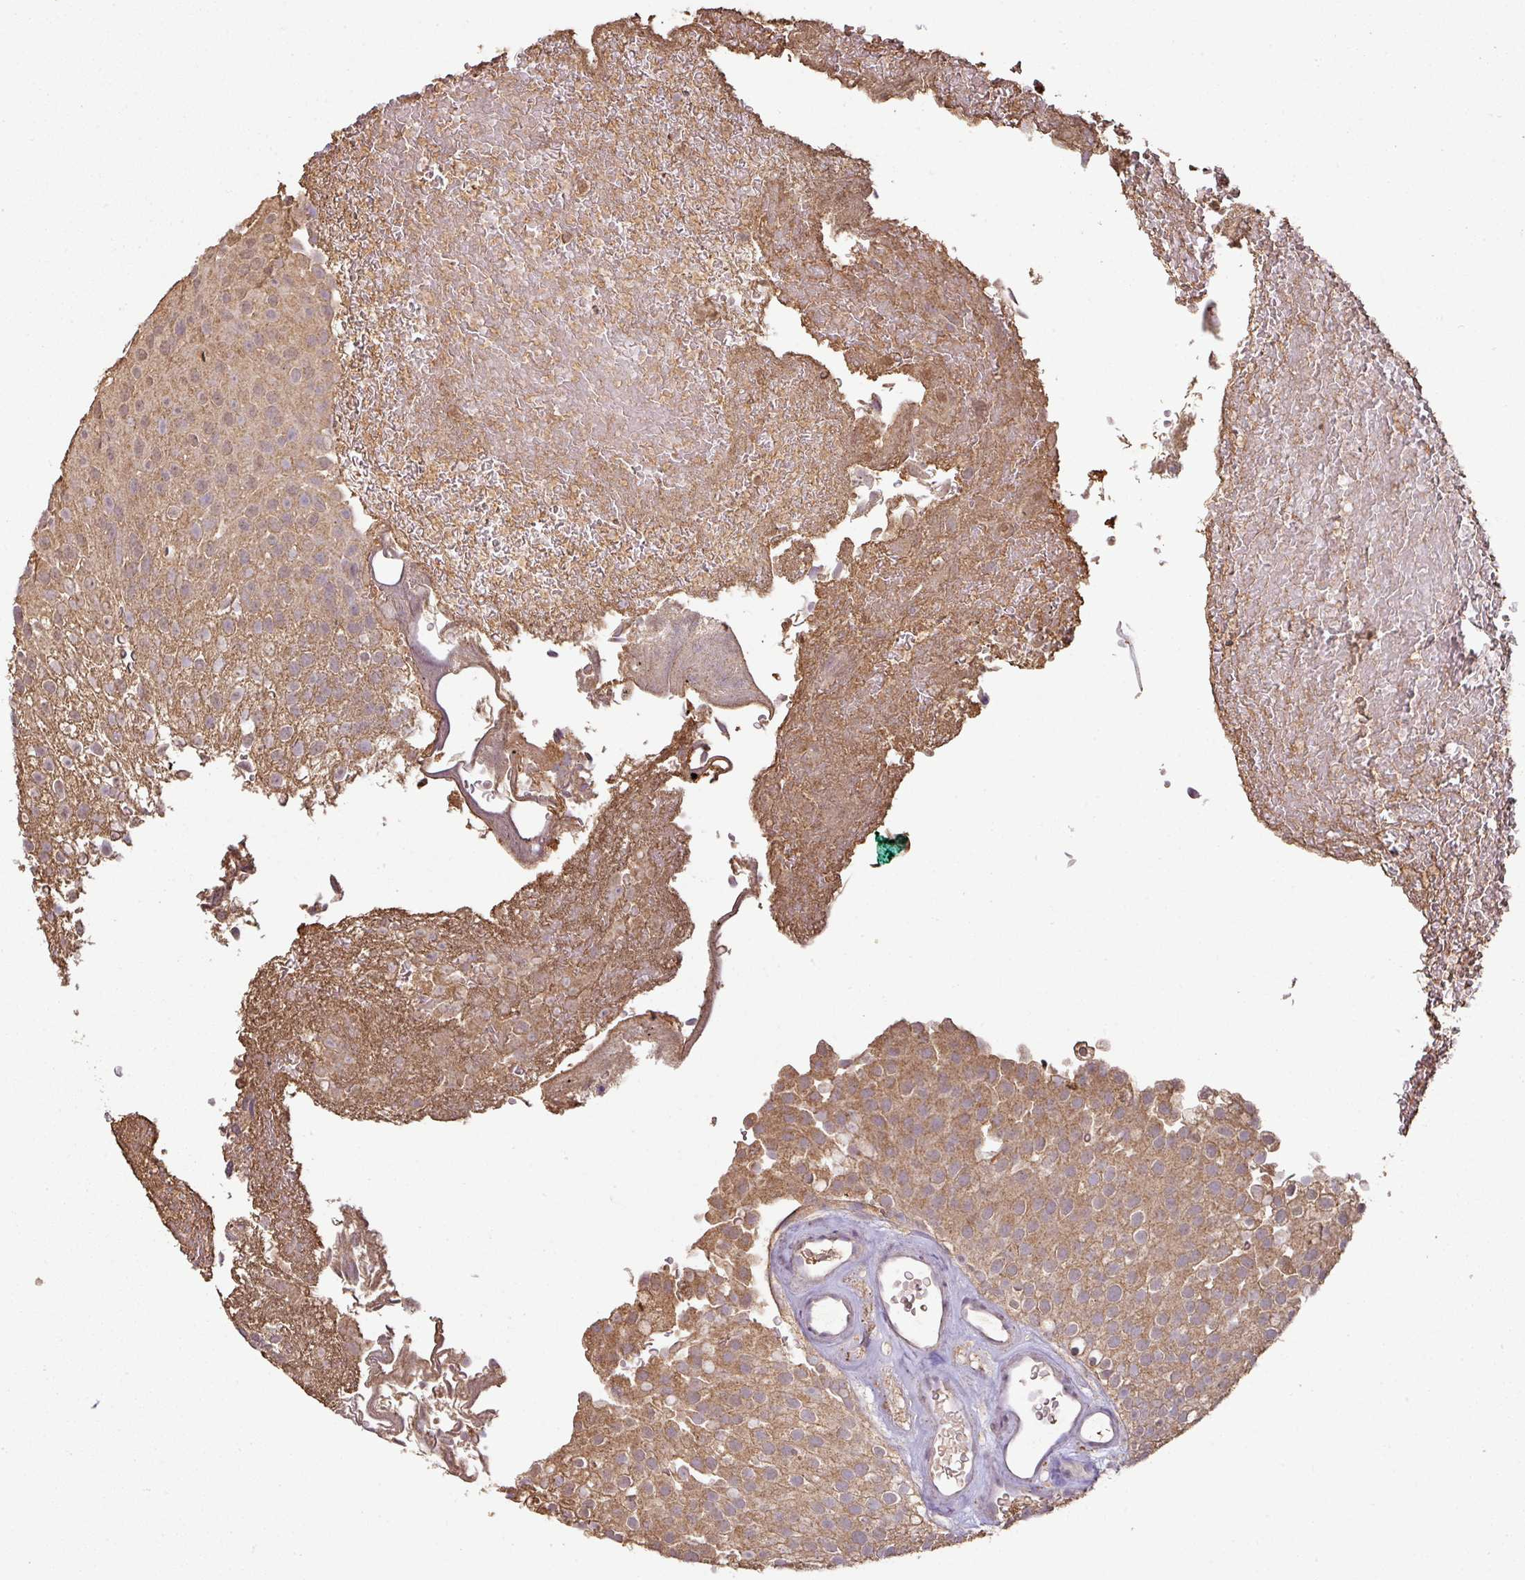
{"staining": {"intensity": "moderate", "quantity": ">75%", "location": "cytoplasmic/membranous"}, "tissue": "urothelial cancer", "cell_type": "Tumor cells", "image_type": "cancer", "snomed": [{"axis": "morphology", "description": "Urothelial carcinoma, Low grade"}, {"axis": "topography", "description": "Urinary bladder"}], "caption": "Immunohistochemical staining of urothelial cancer exhibits medium levels of moderate cytoplasmic/membranous protein expression in approximately >75% of tumor cells. The staining was performed using DAB, with brown indicating positive protein expression. Nuclei are stained blue with hematoxylin.", "gene": "ATAT1", "patient": {"sex": "male", "age": 78}}